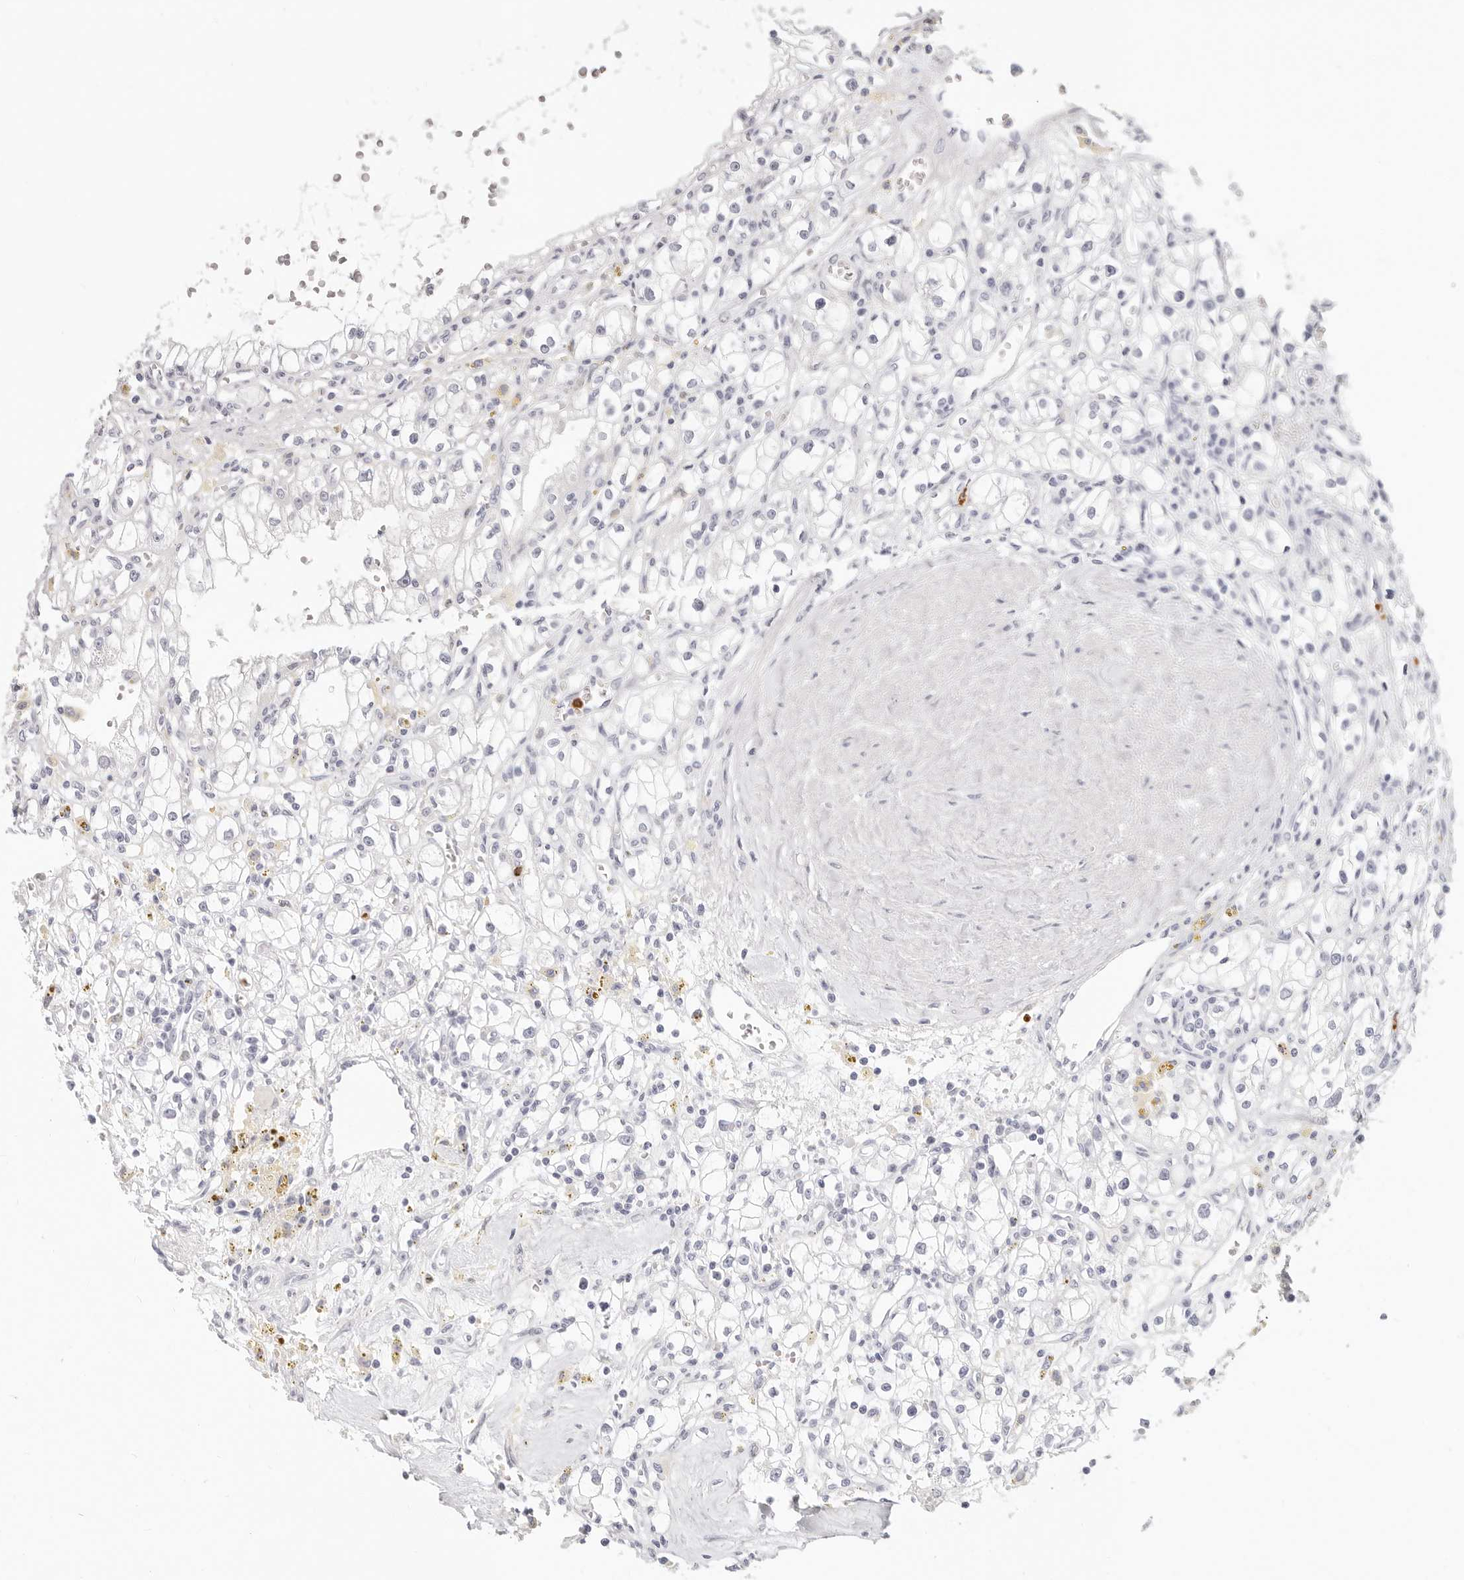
{"staining": {"intensity": "negative", "quantity": "none", "location": "none"}, "tissue": "renal cancer", "cell_type": "Tumor cells", "image_type": "cancer", "snomed": [{"axis": "morphology", "description": "Adenocarcinoma, NOS"}, {"axis": "topography", "description": "Kidney"}], "caption": "This is an IHC histopathology image of human renal cancer. There is no expression in tumor cells.", "gene": "CAMP", "patient": {"sex": "male", "age": 56}}